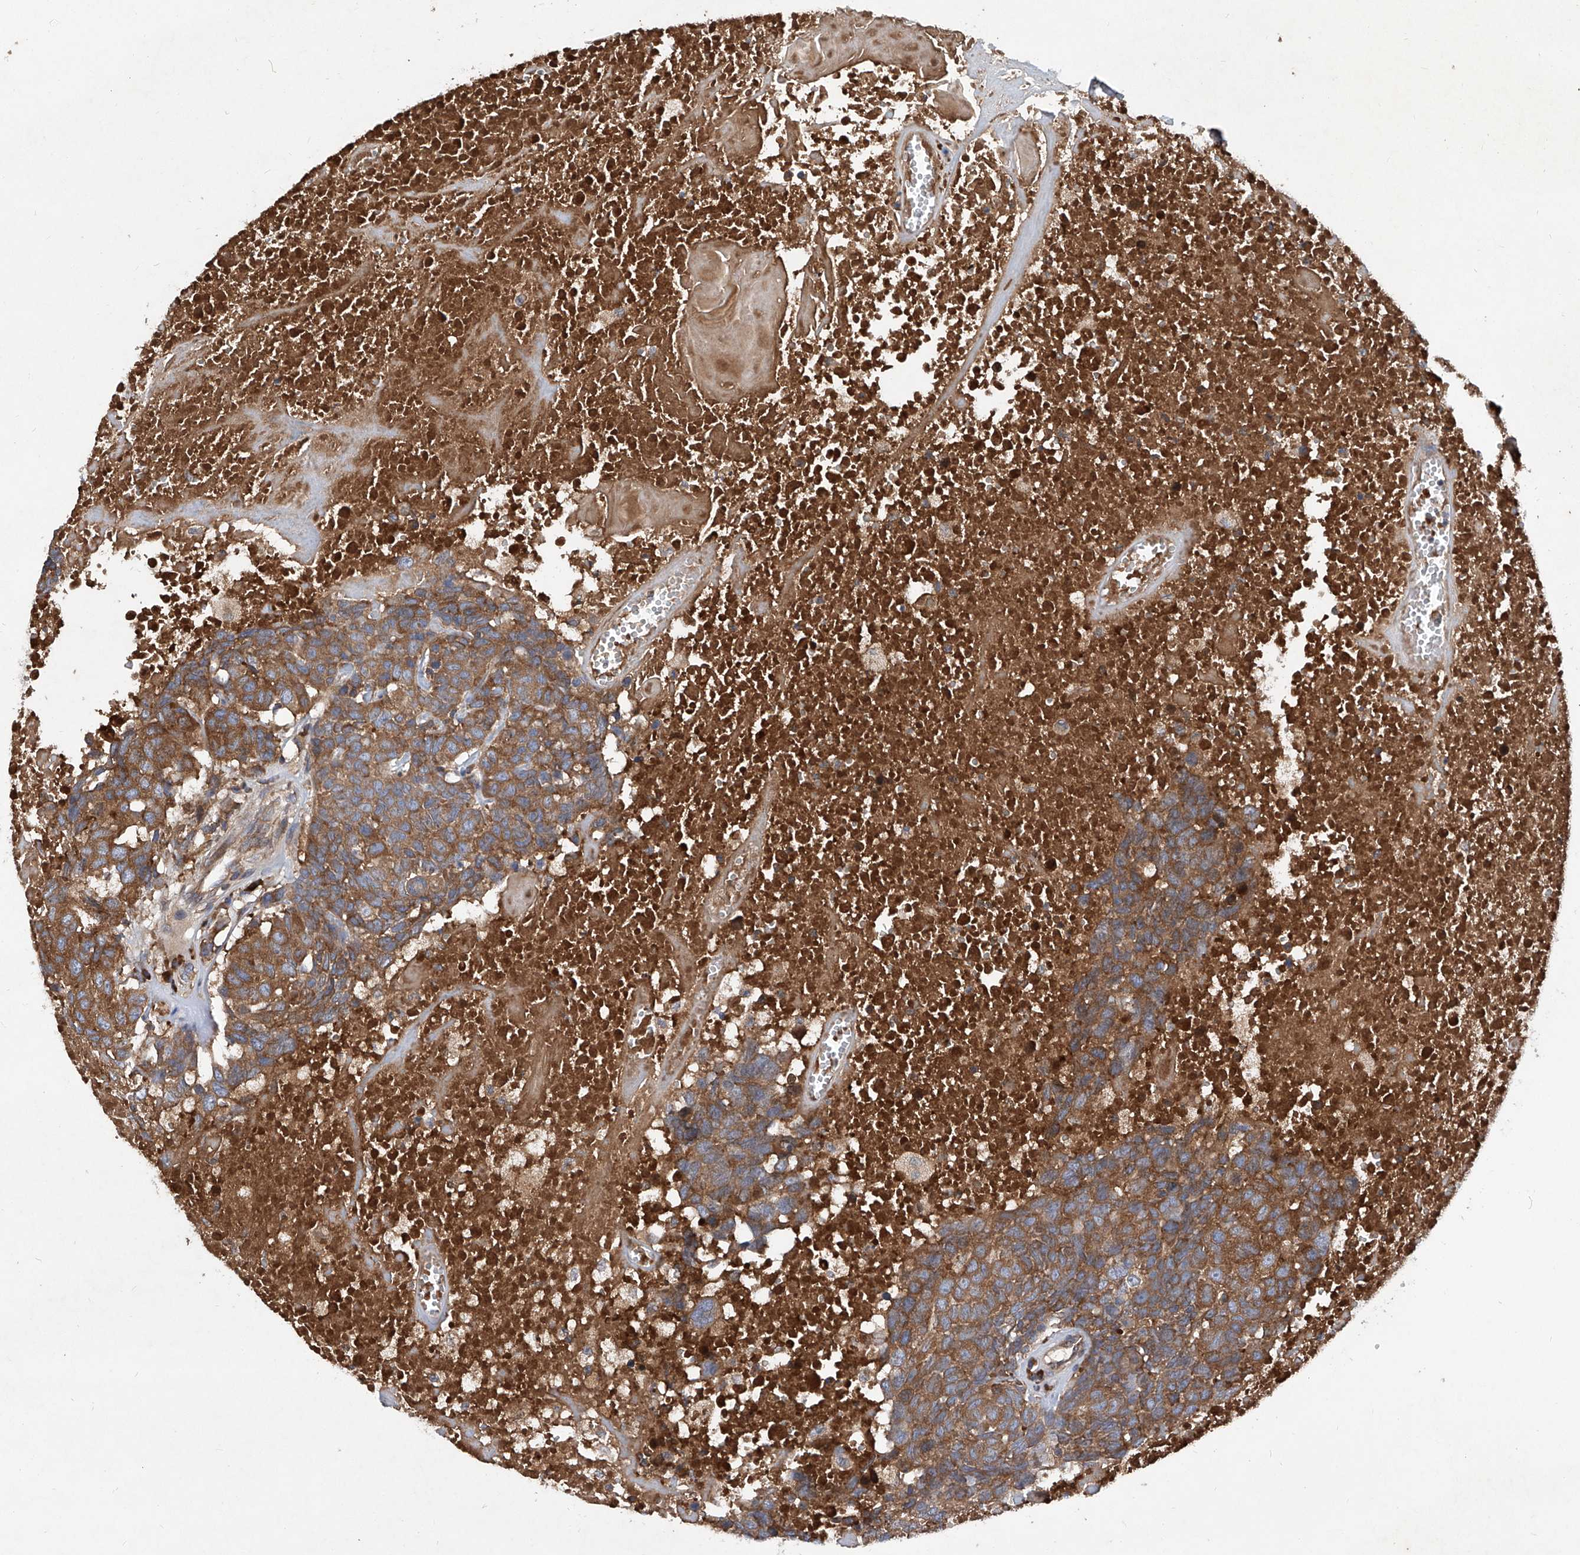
{"staining": {"intensity": "moderate", "quantity": ">75%", "location": "cytoplasmic/membranous"}, "tissue": "head and neck cancer", "cell_type": "Tumor cells", "image_type": "cancer", "snomed": [{"axis": "morphology", "description": "Squamous cell carcinoma, NOS"}, {"axis": "topography", "description": "Head-Neck"}], "caption": "About >75% of tumor cells in human squamous cell carcinoma (head and neck) display moderate cytoplasmic/membranous protein positivity as visualized by brown immunohistochemical staining.", "gene": "ASCC3", "patient": {"sex": "male", "age": 66}}